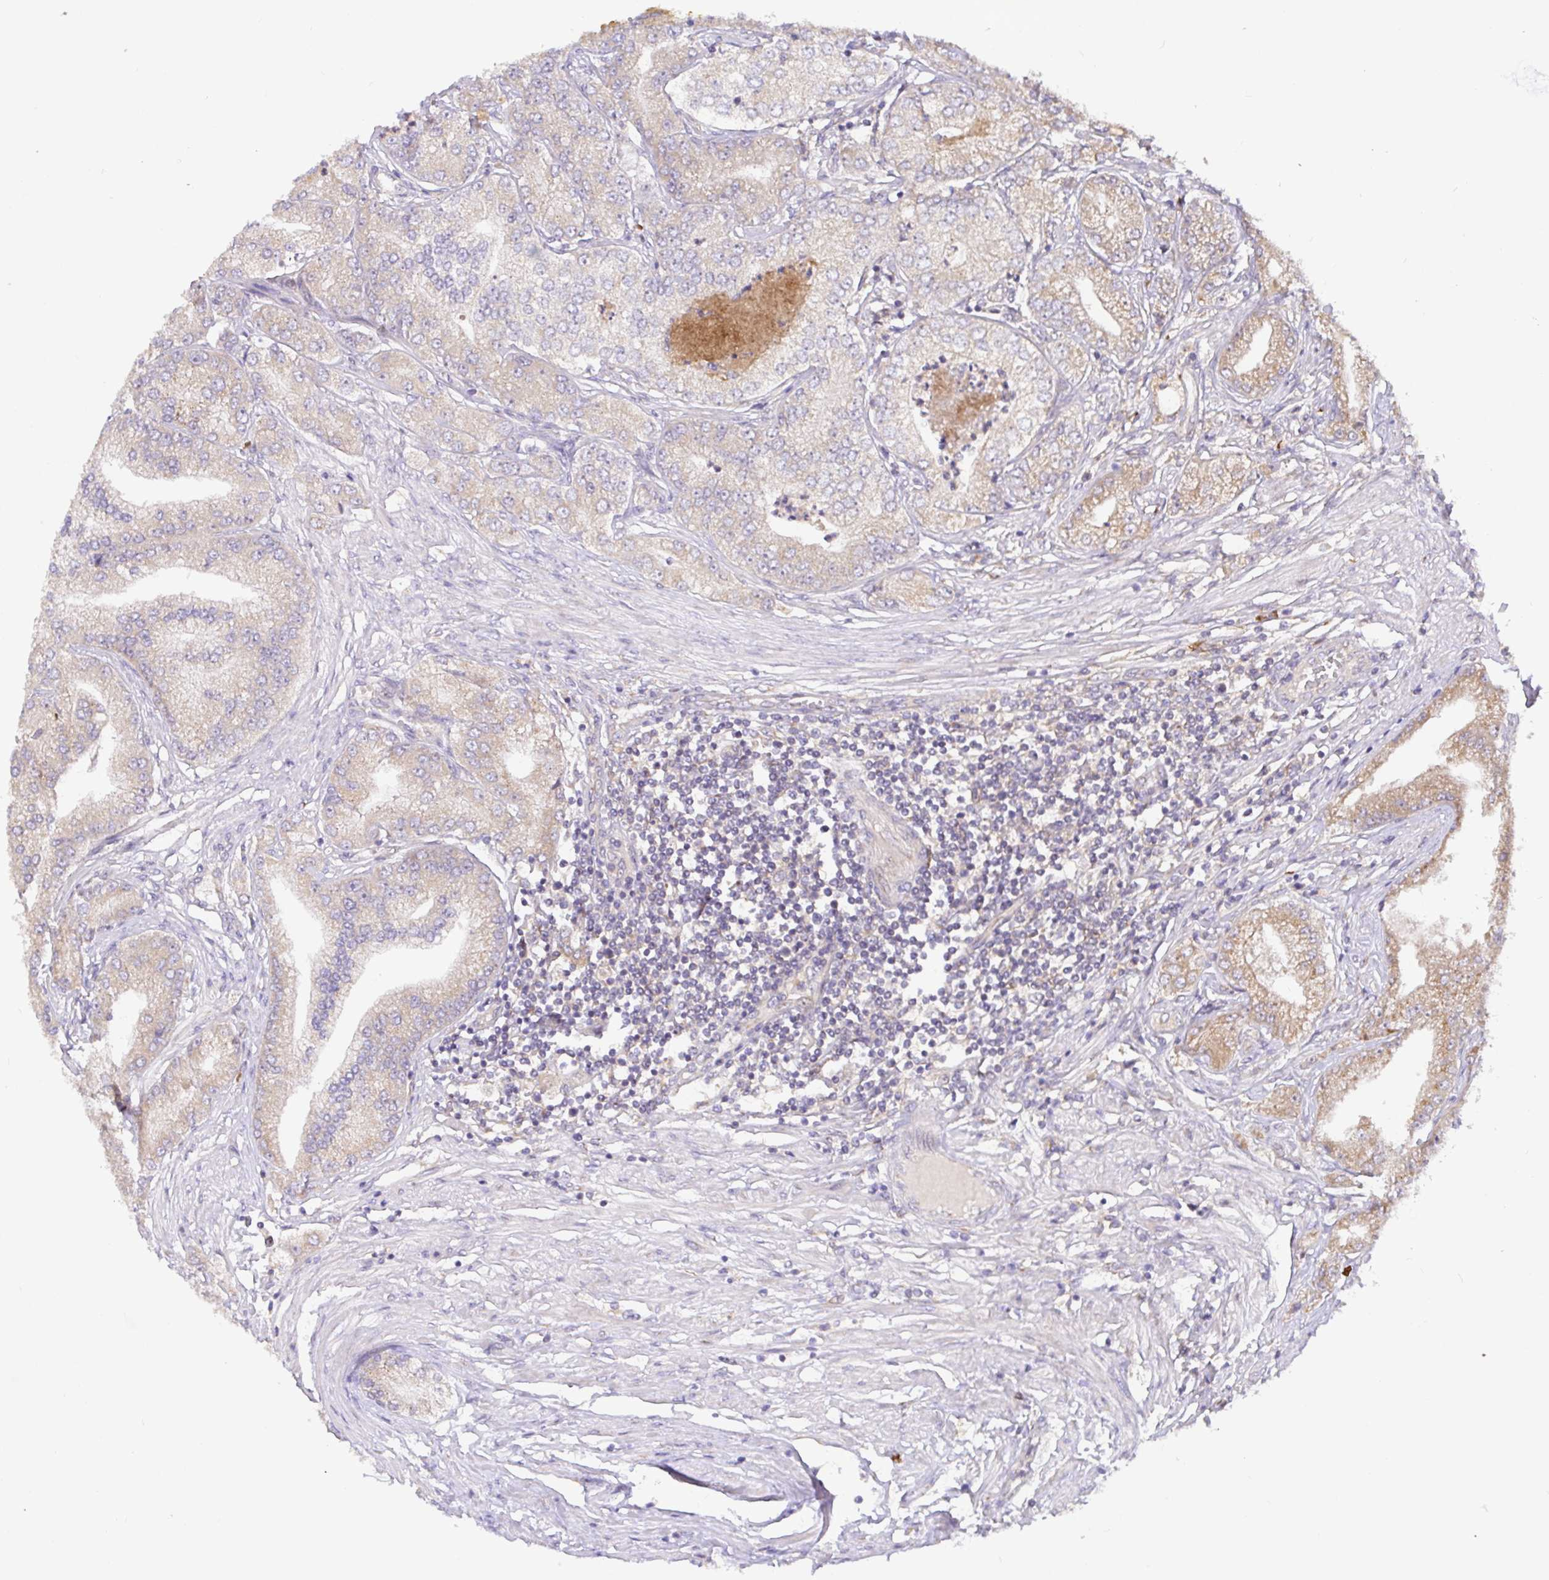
{"staining": {"intensity": "weak", "quantity": "25%-75%", "location": "cytoplasmic/membranous"}, "tissue": "prostate cancer", "cell_type": "Tumor cells", "image_type": "cancer", "snomed": [{"axis": "morphology", "description": "Adenocarcinoma, High grade"}, {"axis": "topography", "description": "Prostate"}], "caption": "Tumor cells exhibit weak cytoplasmic/membranous expression in approximately 25%-75% of cells in prostate cancer.", "gene": "ELP1", "patient": {"sex": "male", "age": 61}}